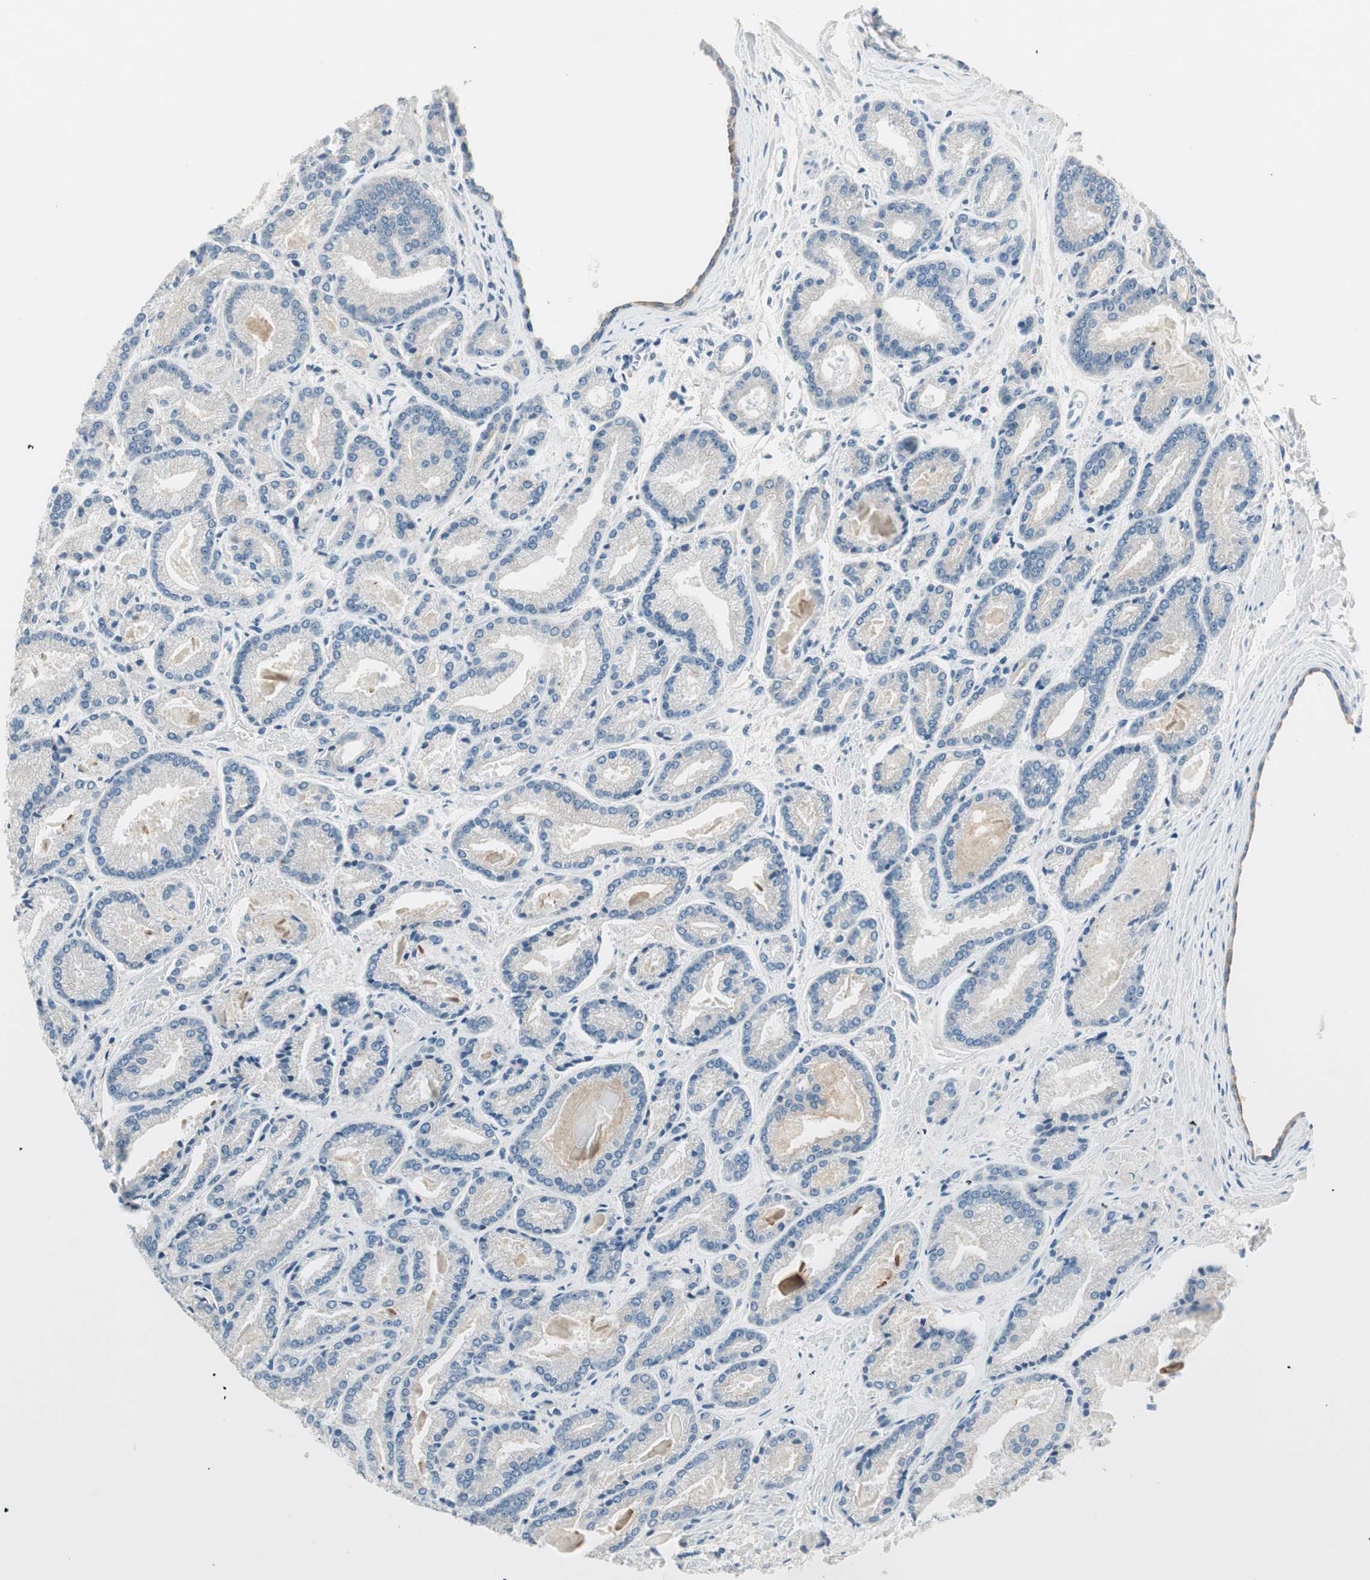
{"staining": {"intensity": "weak", "quantity": ">75%", "location": "cytoplasmic/membranous"}, "tissue": "prostate cancer", "cell_type": "Tumor cells", "image_type": "cancer", "snomed": [{"axis": "morphology", "description": "Adenocarcinoma, Low grade"}, {"axis": "topography", "description": "Prostate"}], "caption": "DAB (3,3'-diaminobenzidine) immunohistochemical staining of adenocarcinoma (low-grade) (prostate) reveals weak cytoplasmic/membranous protein staining in about >75% of tumor cells. The protein is stained brown, and the nuclei are stained in blue (DAB IHC with brightfield microscopy, high magnification).", "gene": "GNAO1", "patient": {"sex": "male", "age": 59}}